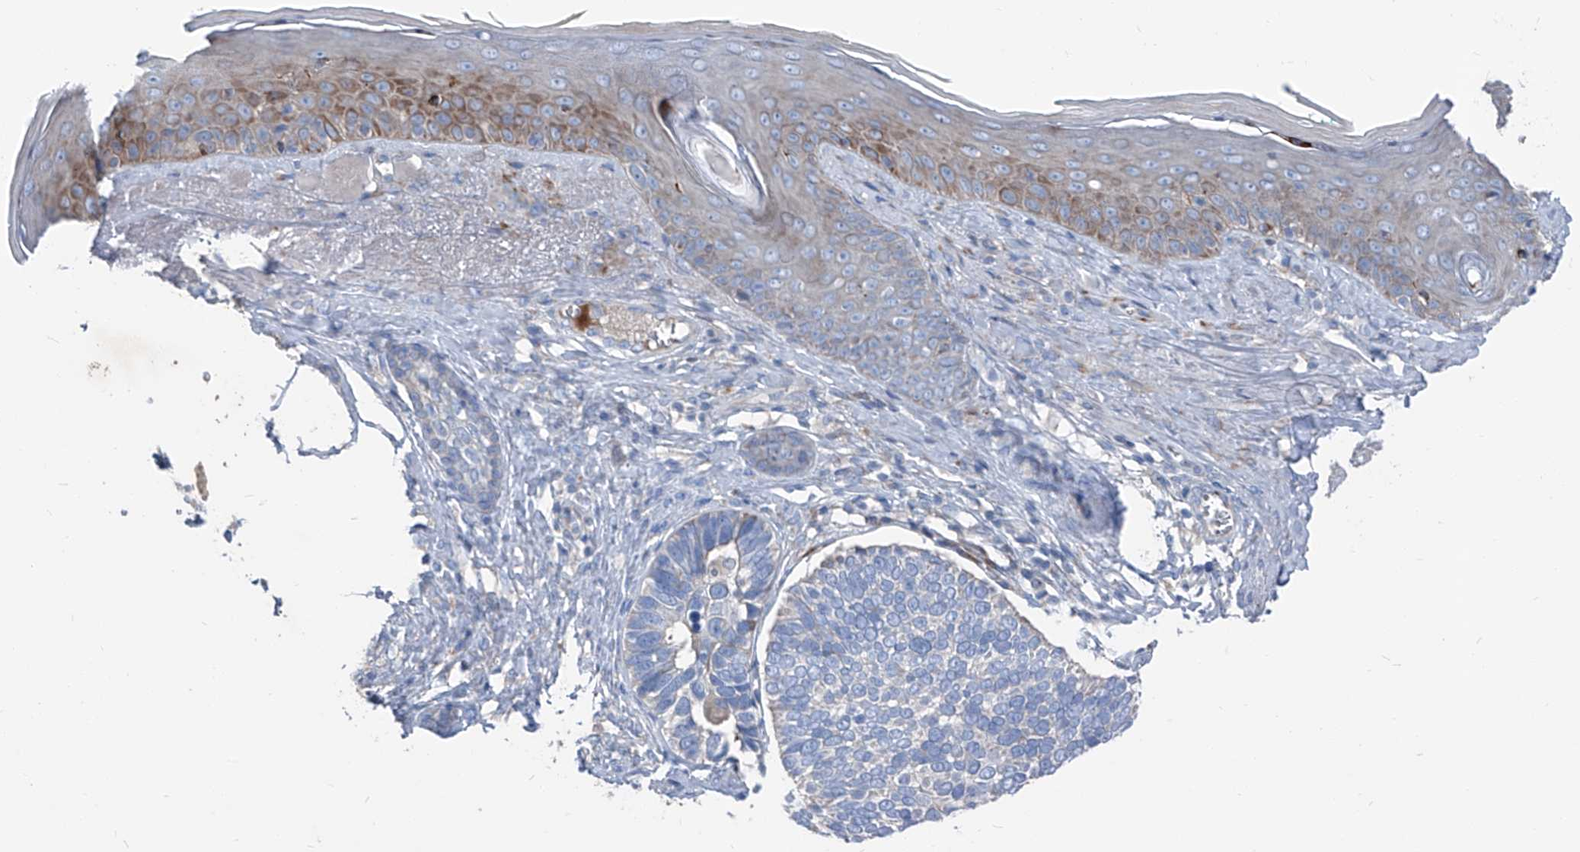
{"staining": {"intensity": "negative", "quantity": "none", "location": "none"}, "tissue": "skin cancer", "cell_type": "Tumor cells", "image_type": "cancer", "snomed": [{"axis": "morphology", "description": "Basal cell carcinoma"}, {"axis": "topography", "description": "Skin"}], "caption": "A micrograph of skin basal cell carcinoma stained for a protein shows no brown staining in tumor cells.", "gene": "IFI27", "patient": {"sex": "male", "age": 62}}